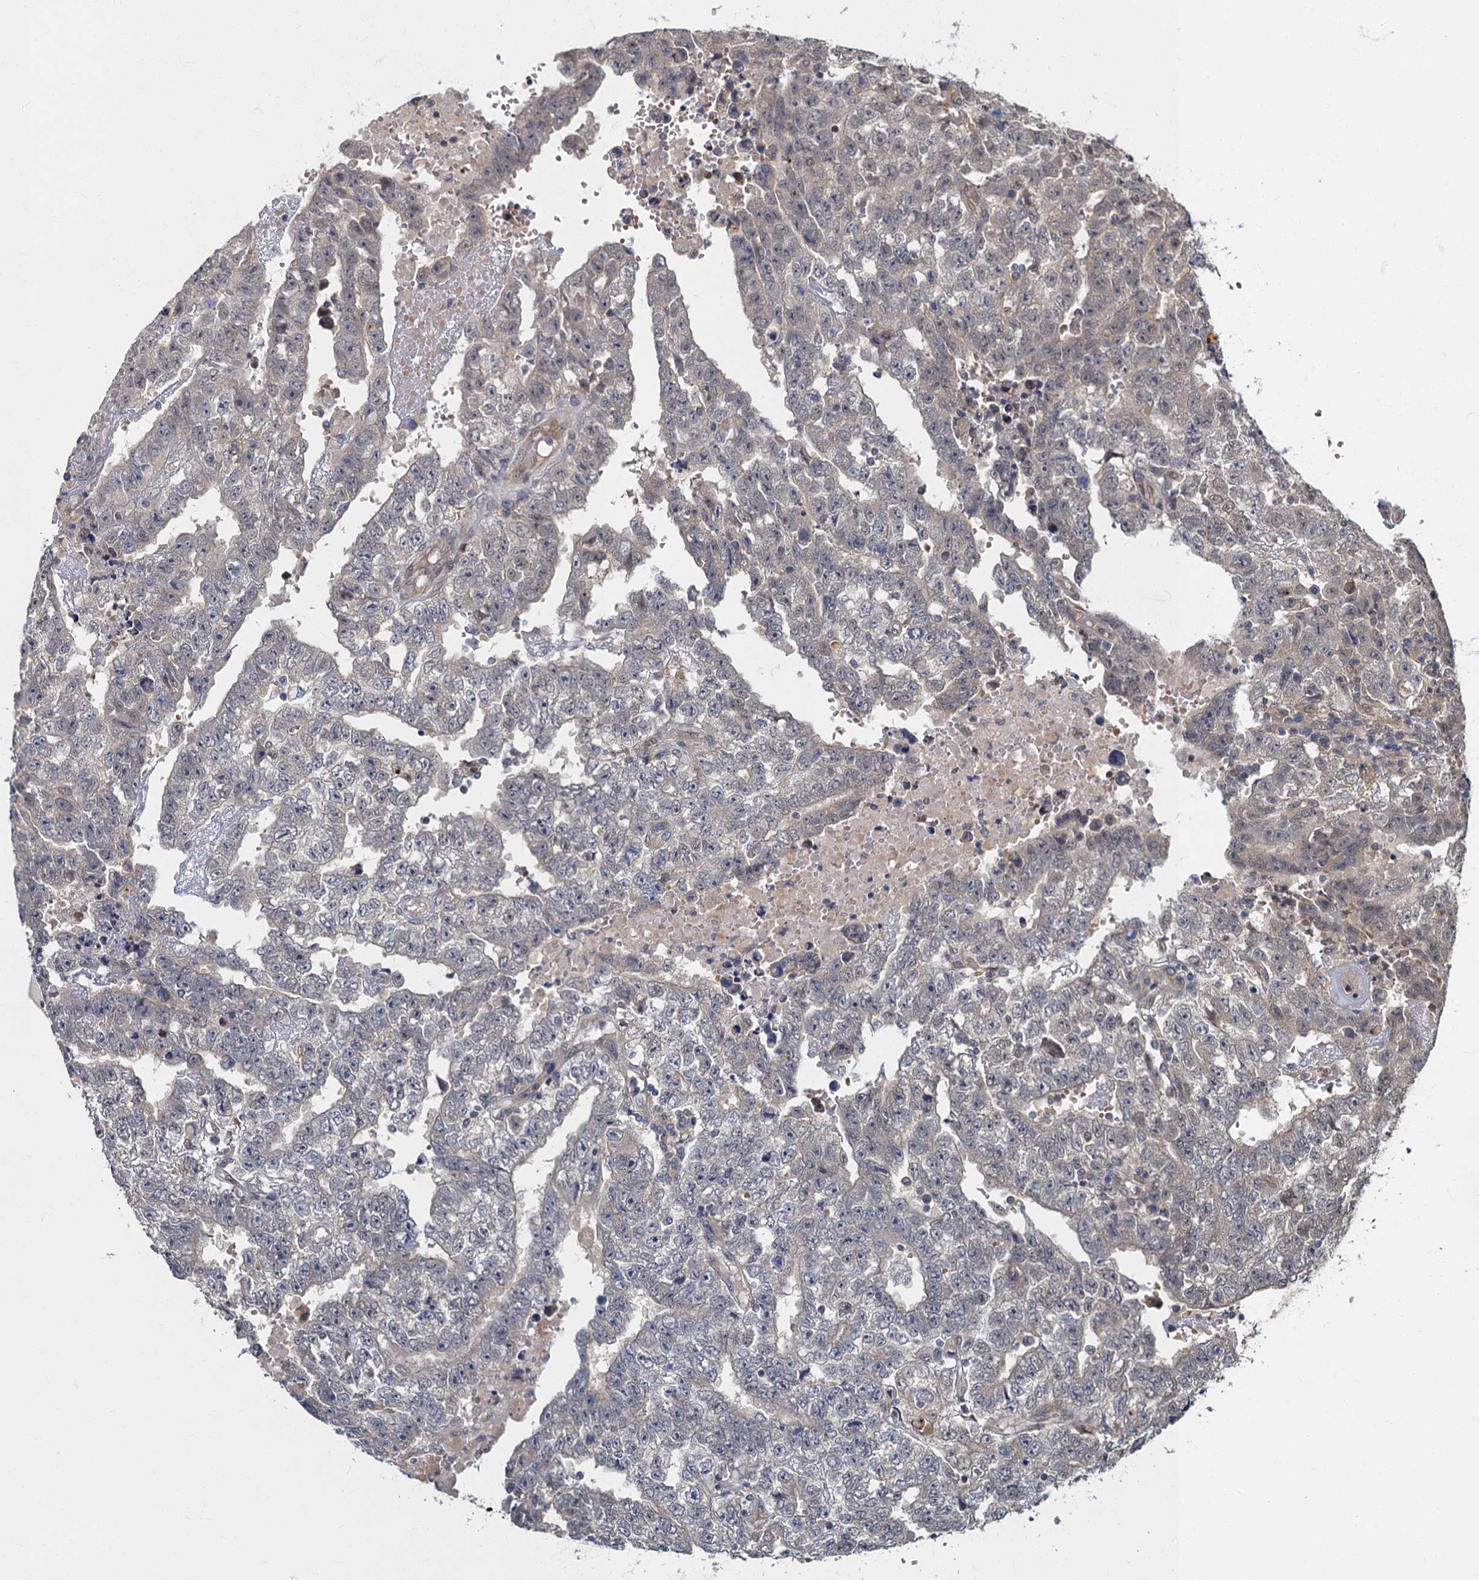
{"staining": {"intensity": "negative", "quantity": "none", "location": "none"}, "tissue": "testis cancer", "cell_type": "Tumor cells", "image_type": "cancer", "snomed": [{"axis": "morphology", "description": "Carcinoma, Embryonal, NOS"}, {"axis": "topography", "description": "Testis"}], "caption": "IHC of human testis cancer (embryonal carcinoma) shows no expression in tumor cells.", "gene": "TBCK", "patient": {"sex": "male", "age": 25}}